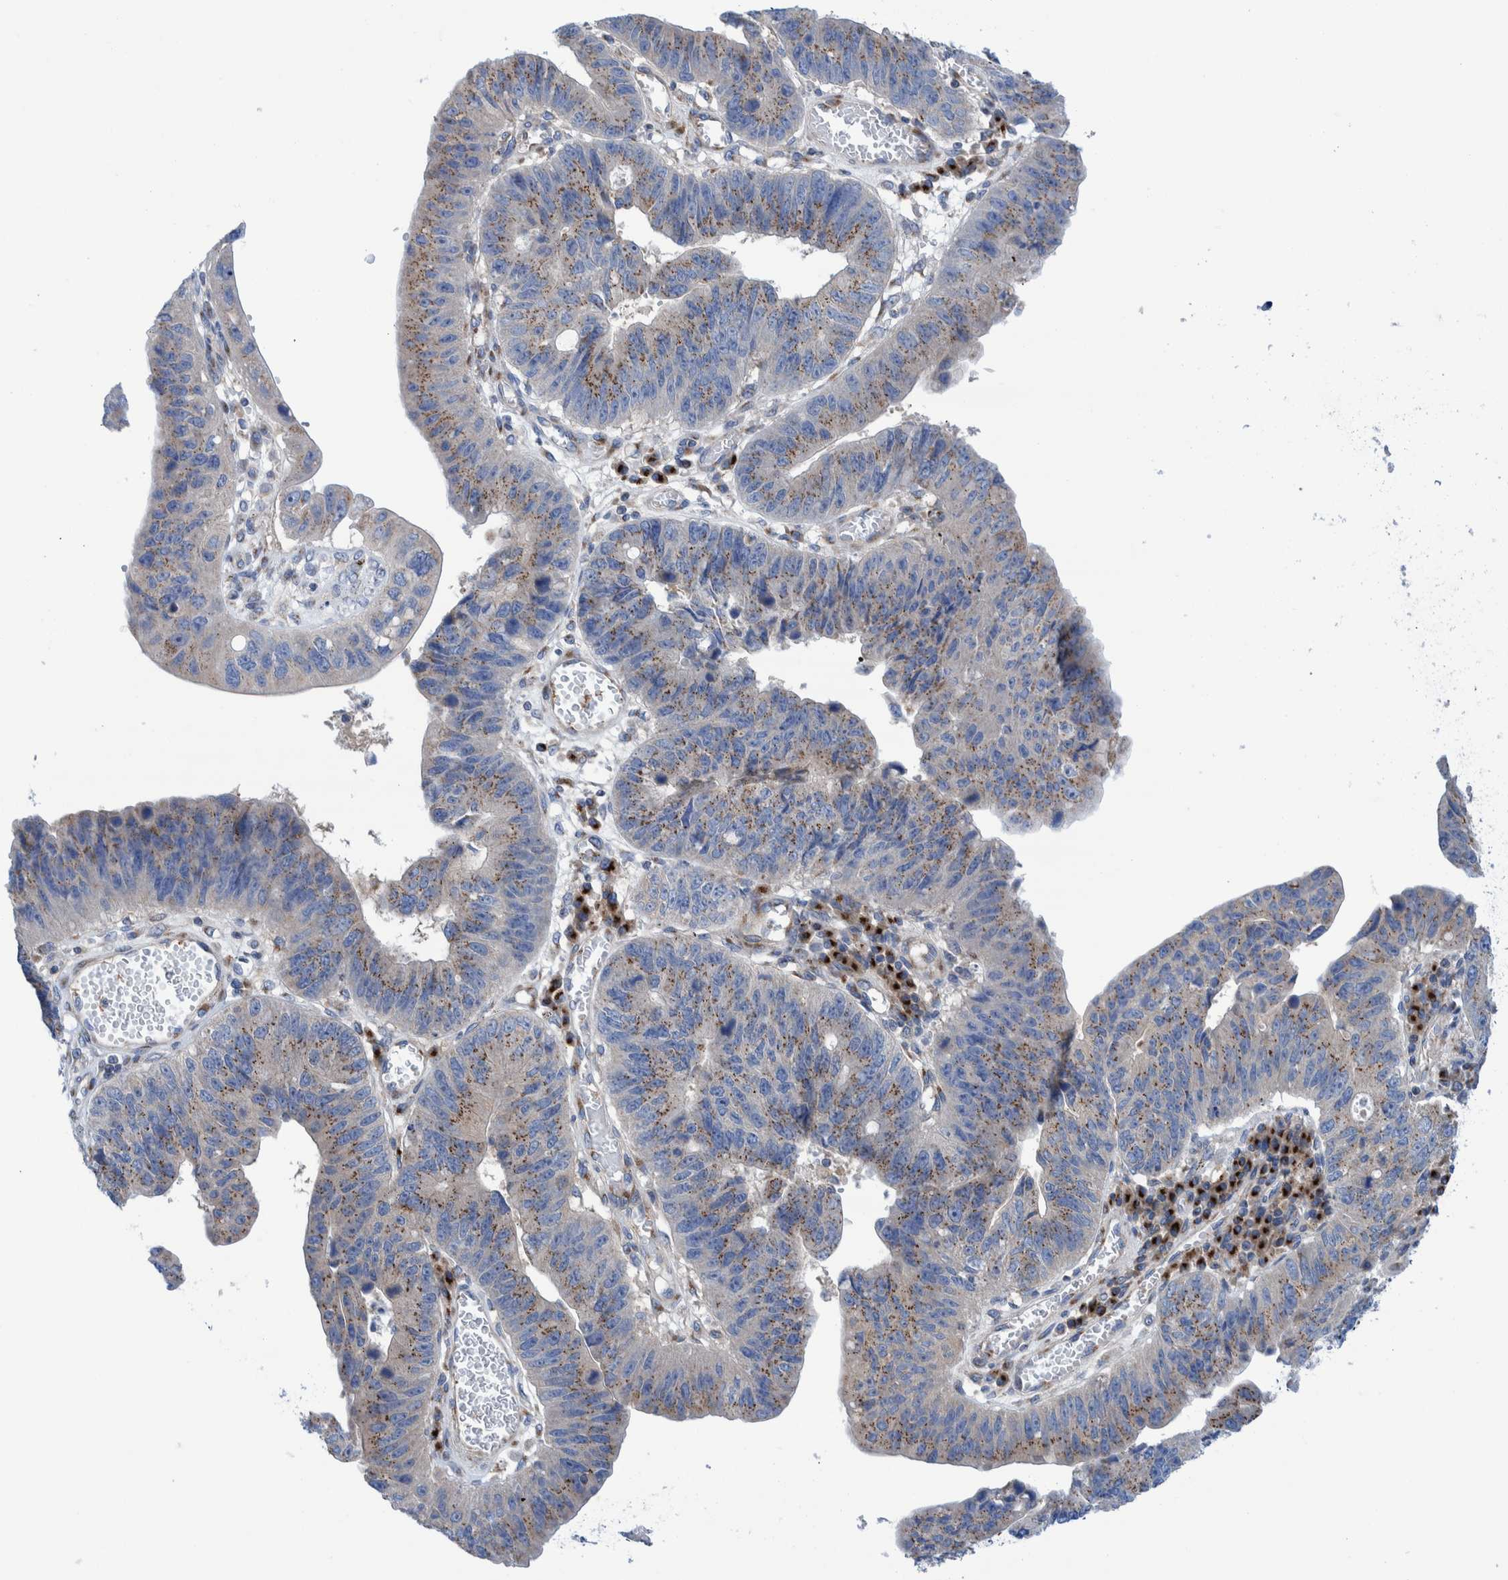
{"staining": {"intensity": "weak", "quantity": "25%-75%", "location": "cytoplasmic/membranous"}, "tissue": "stomach cancer", "cell_type": "Tumor cells", "image_type": "cancer", "snomed": [{"axis": "morphology", "description": "Adenocarcinoma, NOS"}, {"axis": "topography", "description": "Stomach"}], "caption": "Immunohistochemistry photomicrograph of neoplastic tissue: human adenocarcinoma (stomach) stained using IHC demonstrates low levels of weak protein expression localized specifically in the cytoplasmic/membranous of tumor cells, appearing as a cytoplasmic/membranous brown color.", "gene": "TRIM58", "patient": {"sex": "male", "age": 59}}